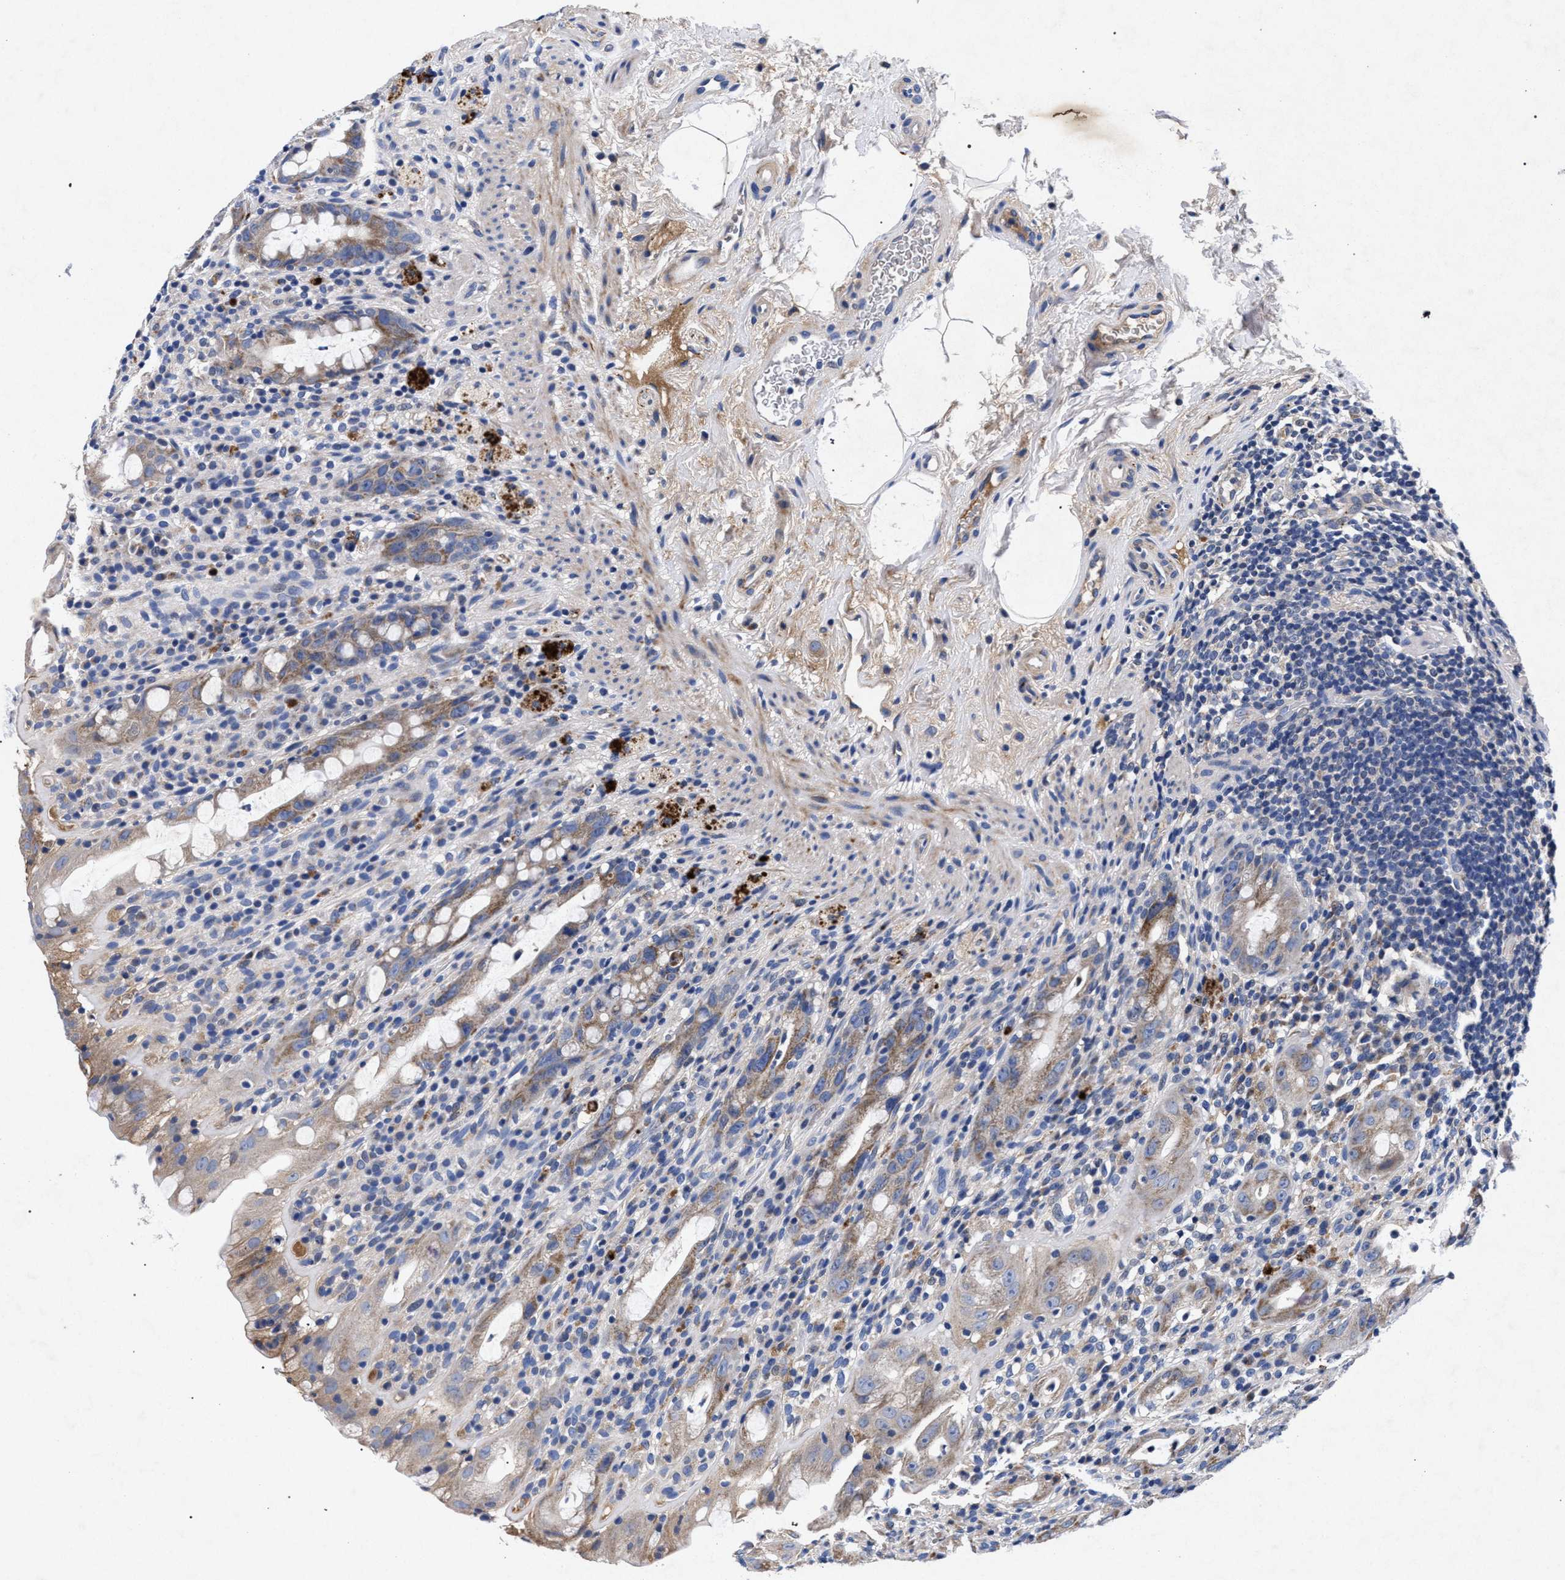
{"staining": {"intensity": "moderate", "quantity": ">75%", "location": "cytoplasmic/membranous"}, "tissue": "rectum", "cell_type": "Glandular cells", "image_type": "normal", "snomed": [{"axis": "morphology", "description": "Normal tissue, NOS"}, {"axis": "topography", "description": "Rectum"}], "caption": "Protein staining of normal rectum shows moderate cytoplasmic/membranous positivity in about >75% of glandular cells.", "gene": "HSD17B14", "patient": {"sex": "male", "age": 44}}